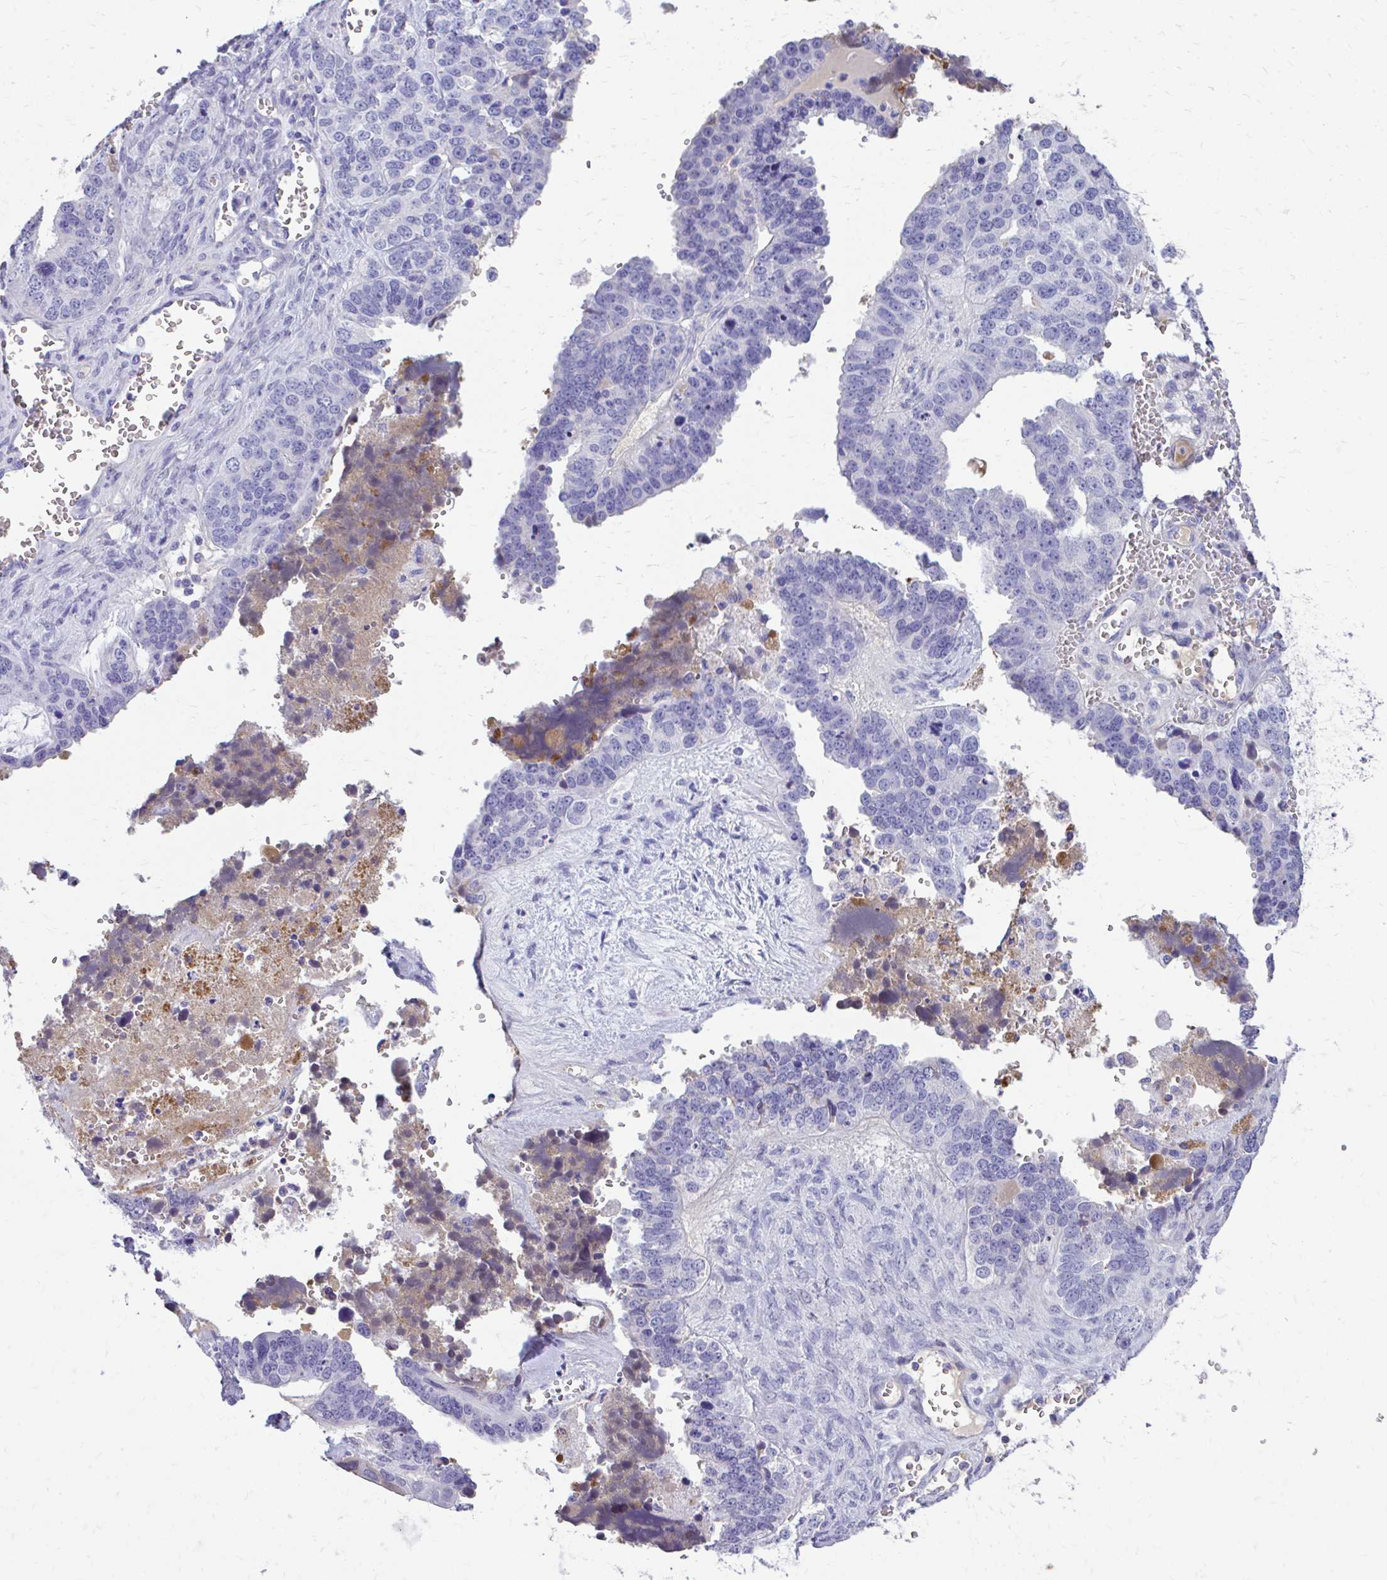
{"staining": {"intensity": "negative", "quantity": "none", "location": "none"}, "tissue": "ovarian cancer", "cell_type": "Tumor cells", "image_type": "cancer", "snomed": [{"axis": "morphology", "description": "Cystadenocarcinoma, serous, NOS"}, {"axis": "topography", "description": "Ovary"}], "caption": "This micrograph is of ovarian cancer (serous cystadenocarcinoma) stained with IHC to label a protein in brown with the nuclei are counter-stained blue. There is no expression in tumor cells. (DAB immunohistochemistry visualized using brightfield microscopy, high magnification).", "gene": "CFH", "patient": {"sex": "female", "age": 76}}